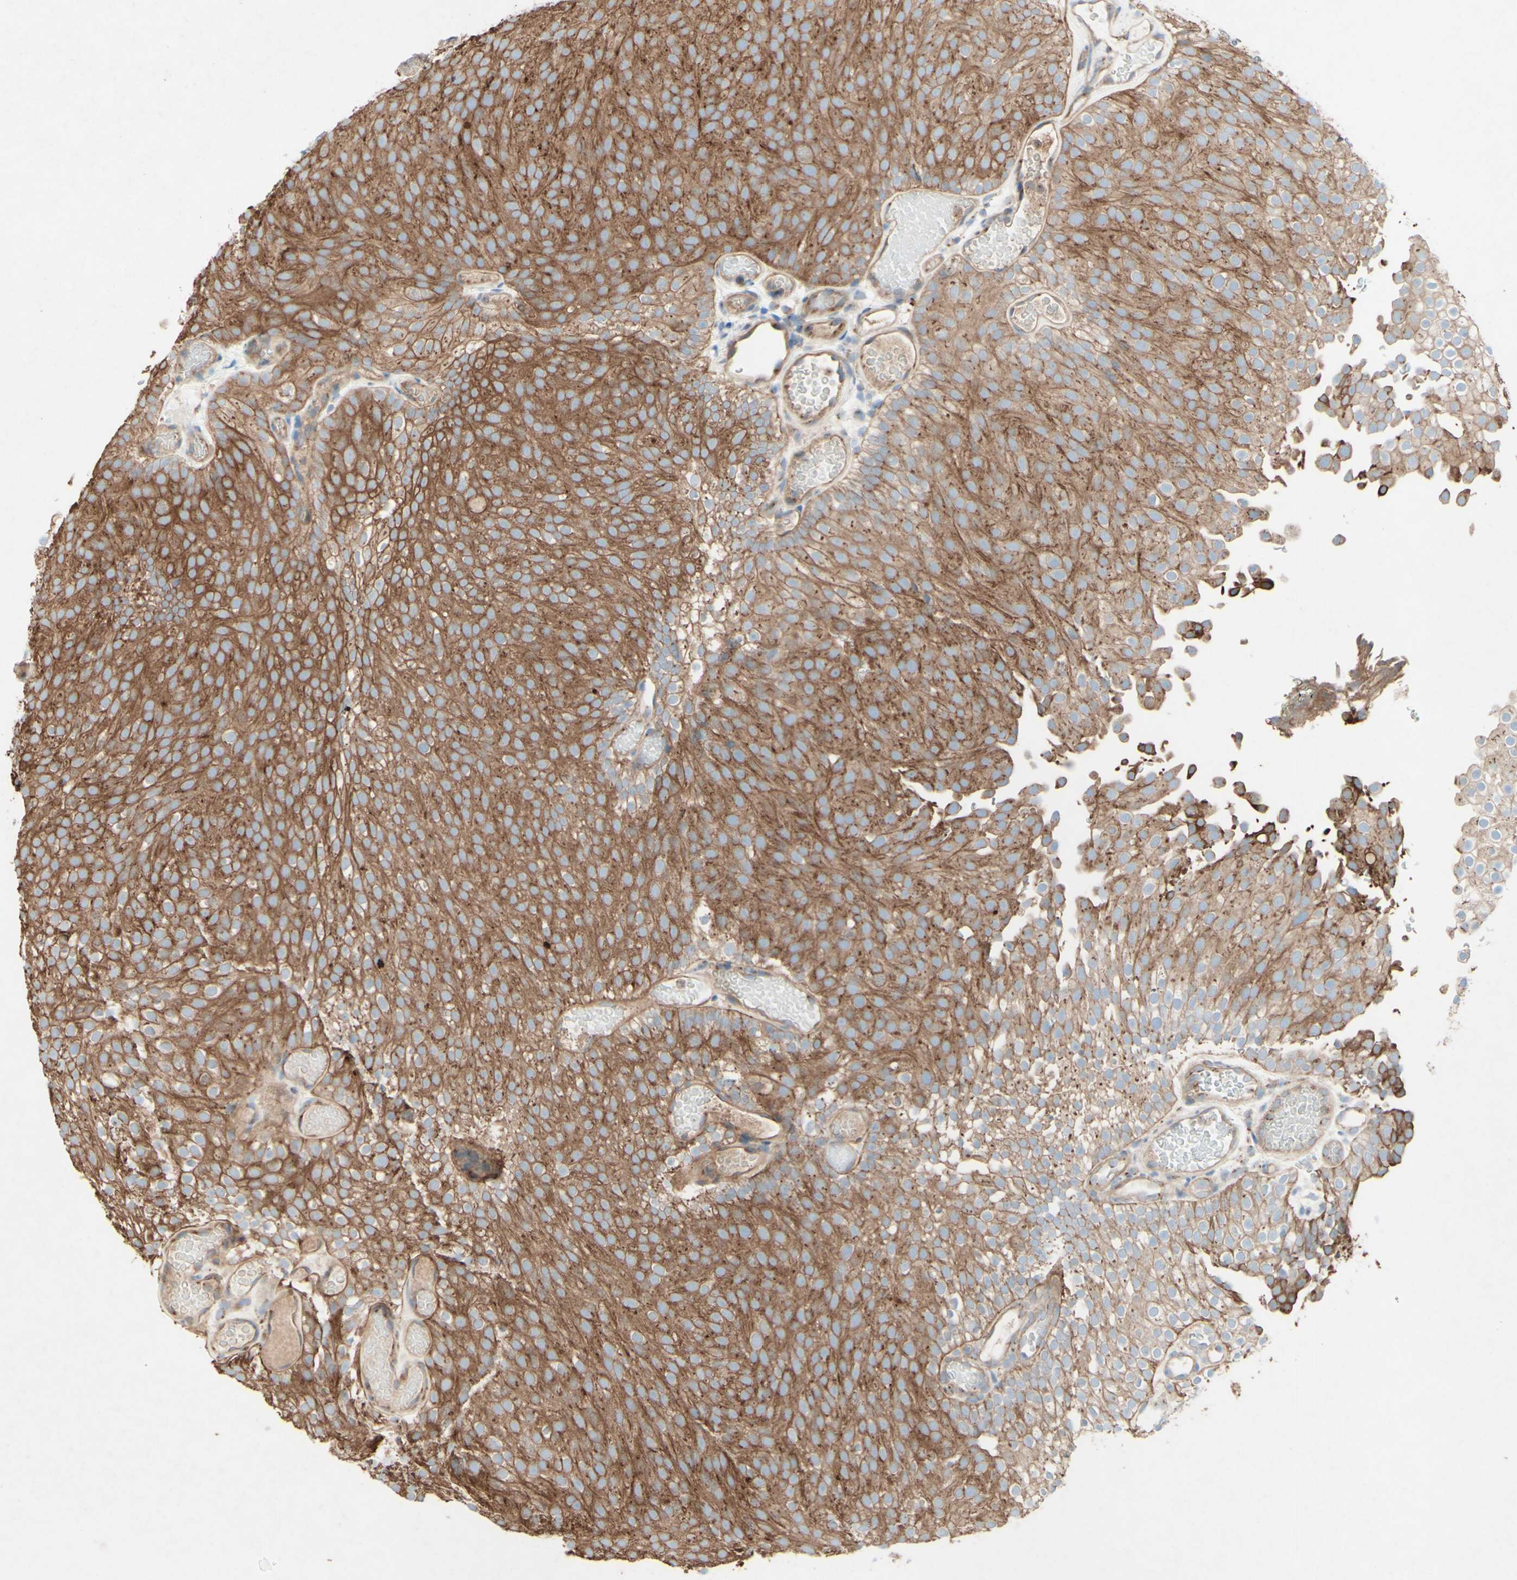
{"staining": {"intensity": "moderate", "quantity": ">75%", "location": "cytoplasmic/membranous"}, "tissue": "urothelial cancer", "cell_type": "Tumor cells", "image_type": "cancer", "snomed": [{"axis": "morphology", "description": "Urothelial carcinoma, Low grade"}, {"axis": "topography", "description": "Urinary bladder"}], "caption": "Human low-grade urothelial carcinoma stained with a protein marker shows moderate staining in tumor cells.", "gene": "MTM1", "patient": {"sex": "male", "age": 78}}